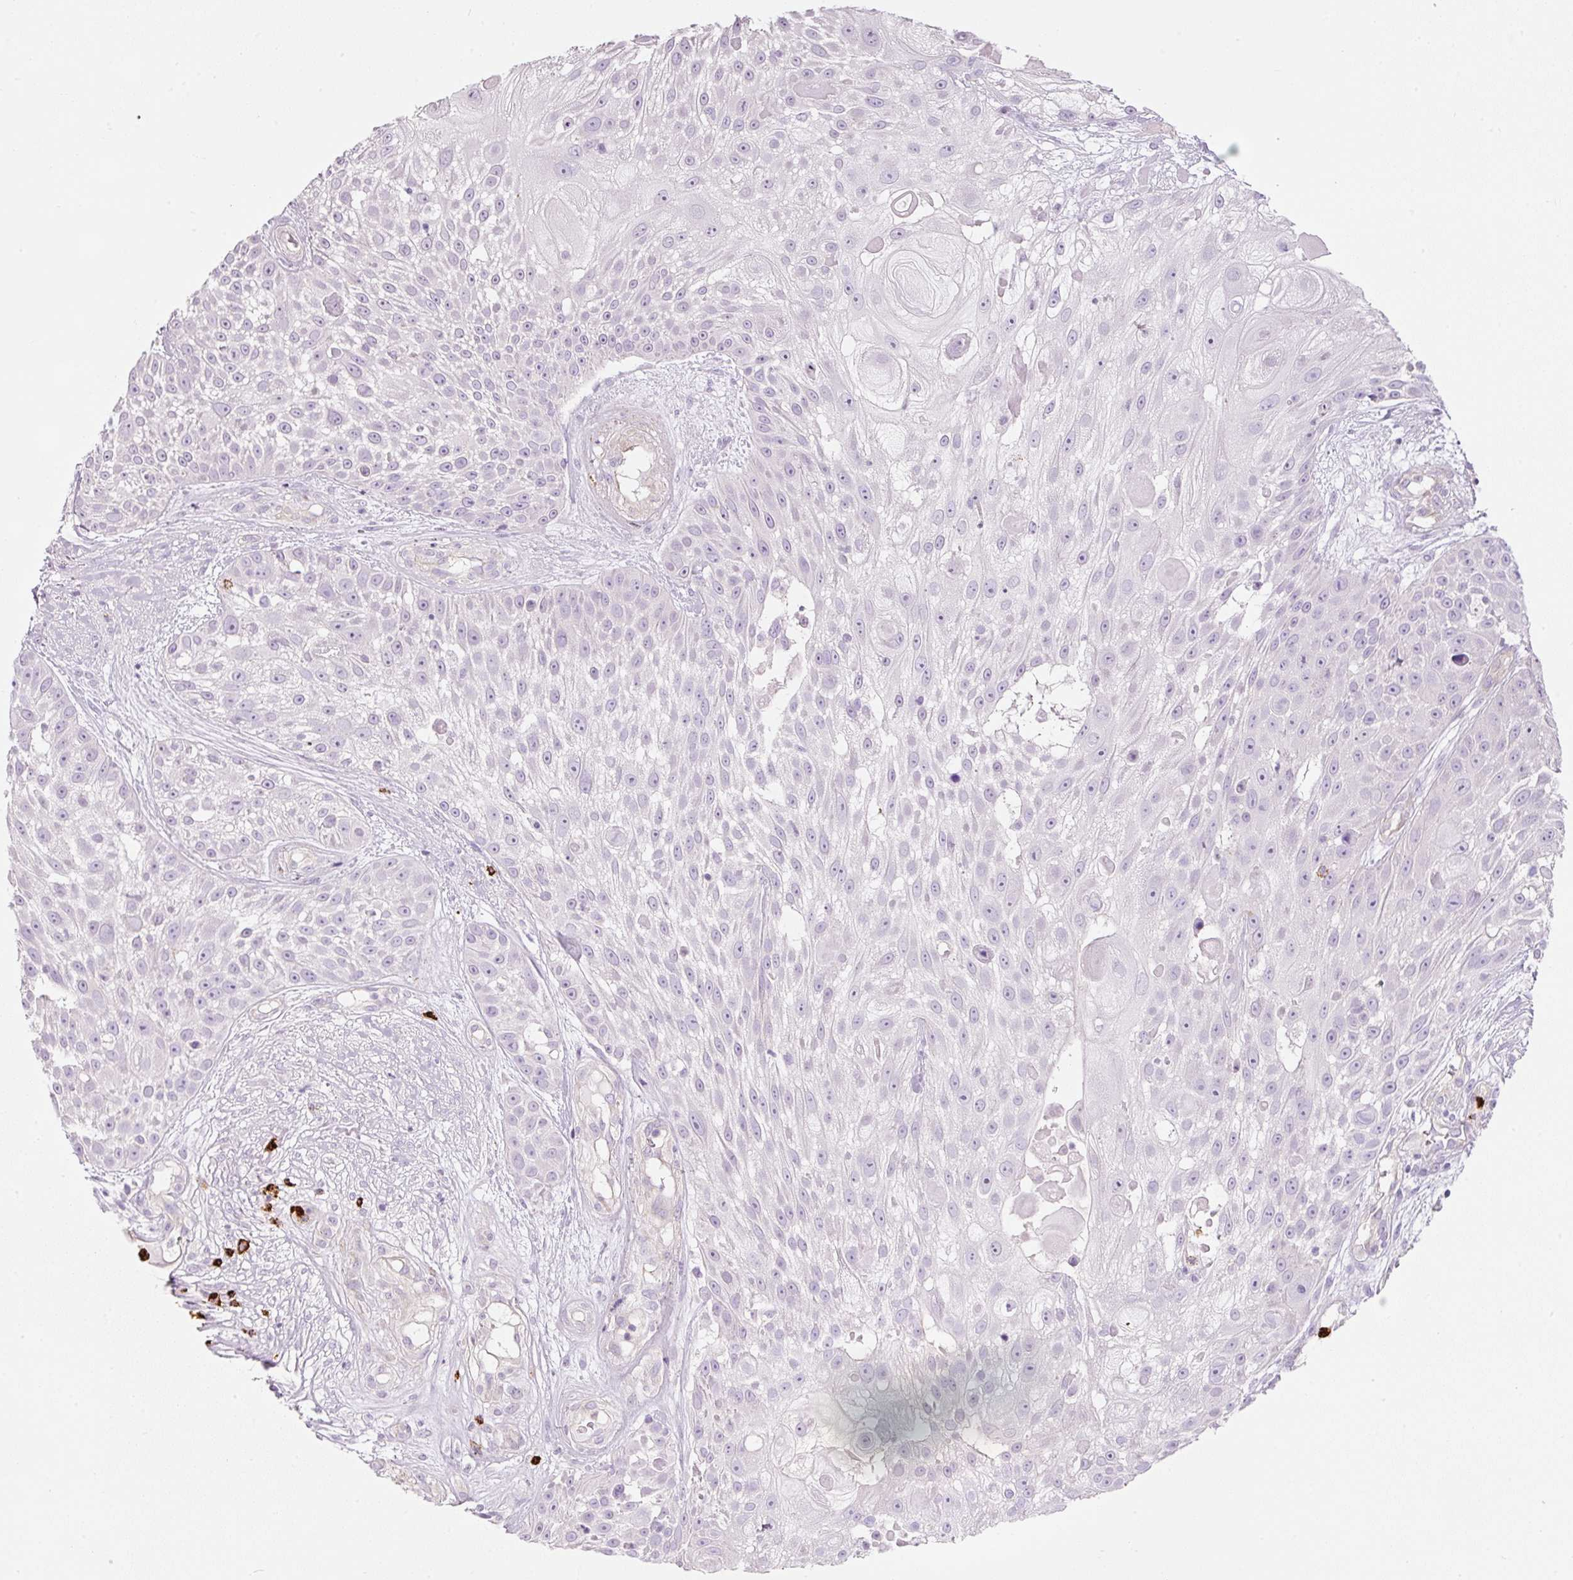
{"staining": {"intensity": "negative", "quantity": "none", "location": "none"}, "tissue": "skin cancer", "cell_type": "Tumor cells", "image_type": "cancer", "snomed": [{"axis": "morphology", "description": "Squamous cell carcinoma, NOS"}, {"axis": "topography", "description": "Skin"}], "caption": "This photomicrograph is of squamous cell carcinoma (skin) stained with IHC to label a protein in brown with the nuclei are counter-stained blue. There is no staining in tumor cells. (DAB (3,3'-diaminobenzidine) immunohistochemistry (IHC) with hematoxylin counter stain).", "gene": "MAP3K3", "patient": {"sex": "female", "age": 86}}